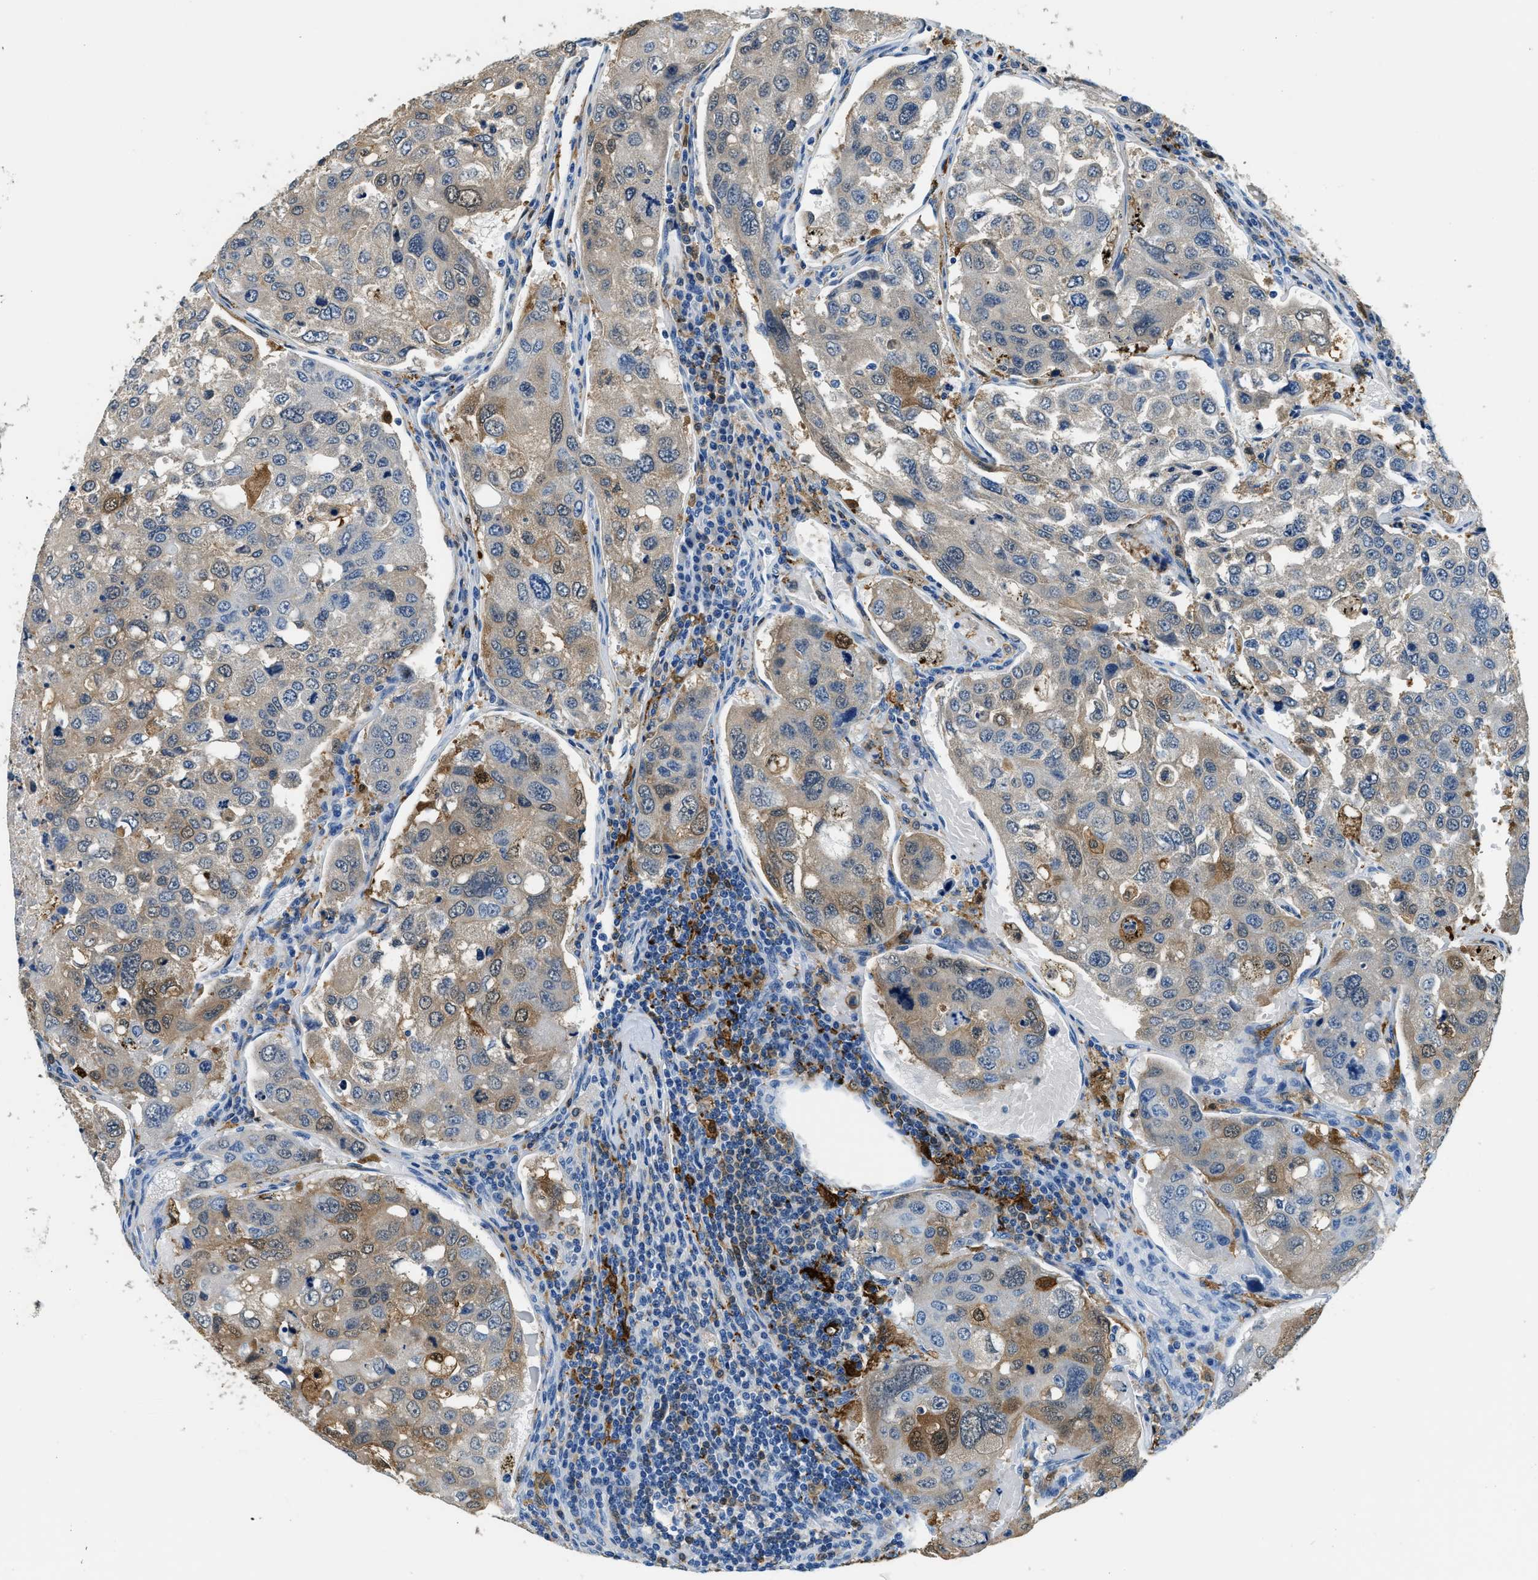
{"staining": {"intensity": "moderate", "quantity": "<25%", "location": "cytoplasmic/membranous"}, "tissue": "urothelial cancer", "cell_type": "Tumor cells", "image_type": "cancer", "snomed": [{"axis": "morphology", "description": "Urothelial carcinoma, High grade"}, {"axis": "topography", "description": "Lymph node"}, {"axis": "topography", "description": "Urinary bladder"}], "caption": "Urothelial carcinoma (high-grade) stained with a protein marker reveals moderate staining in tumor cells.", "gene": "CAPG", "patient": {"sex": "male", "age": 51}}